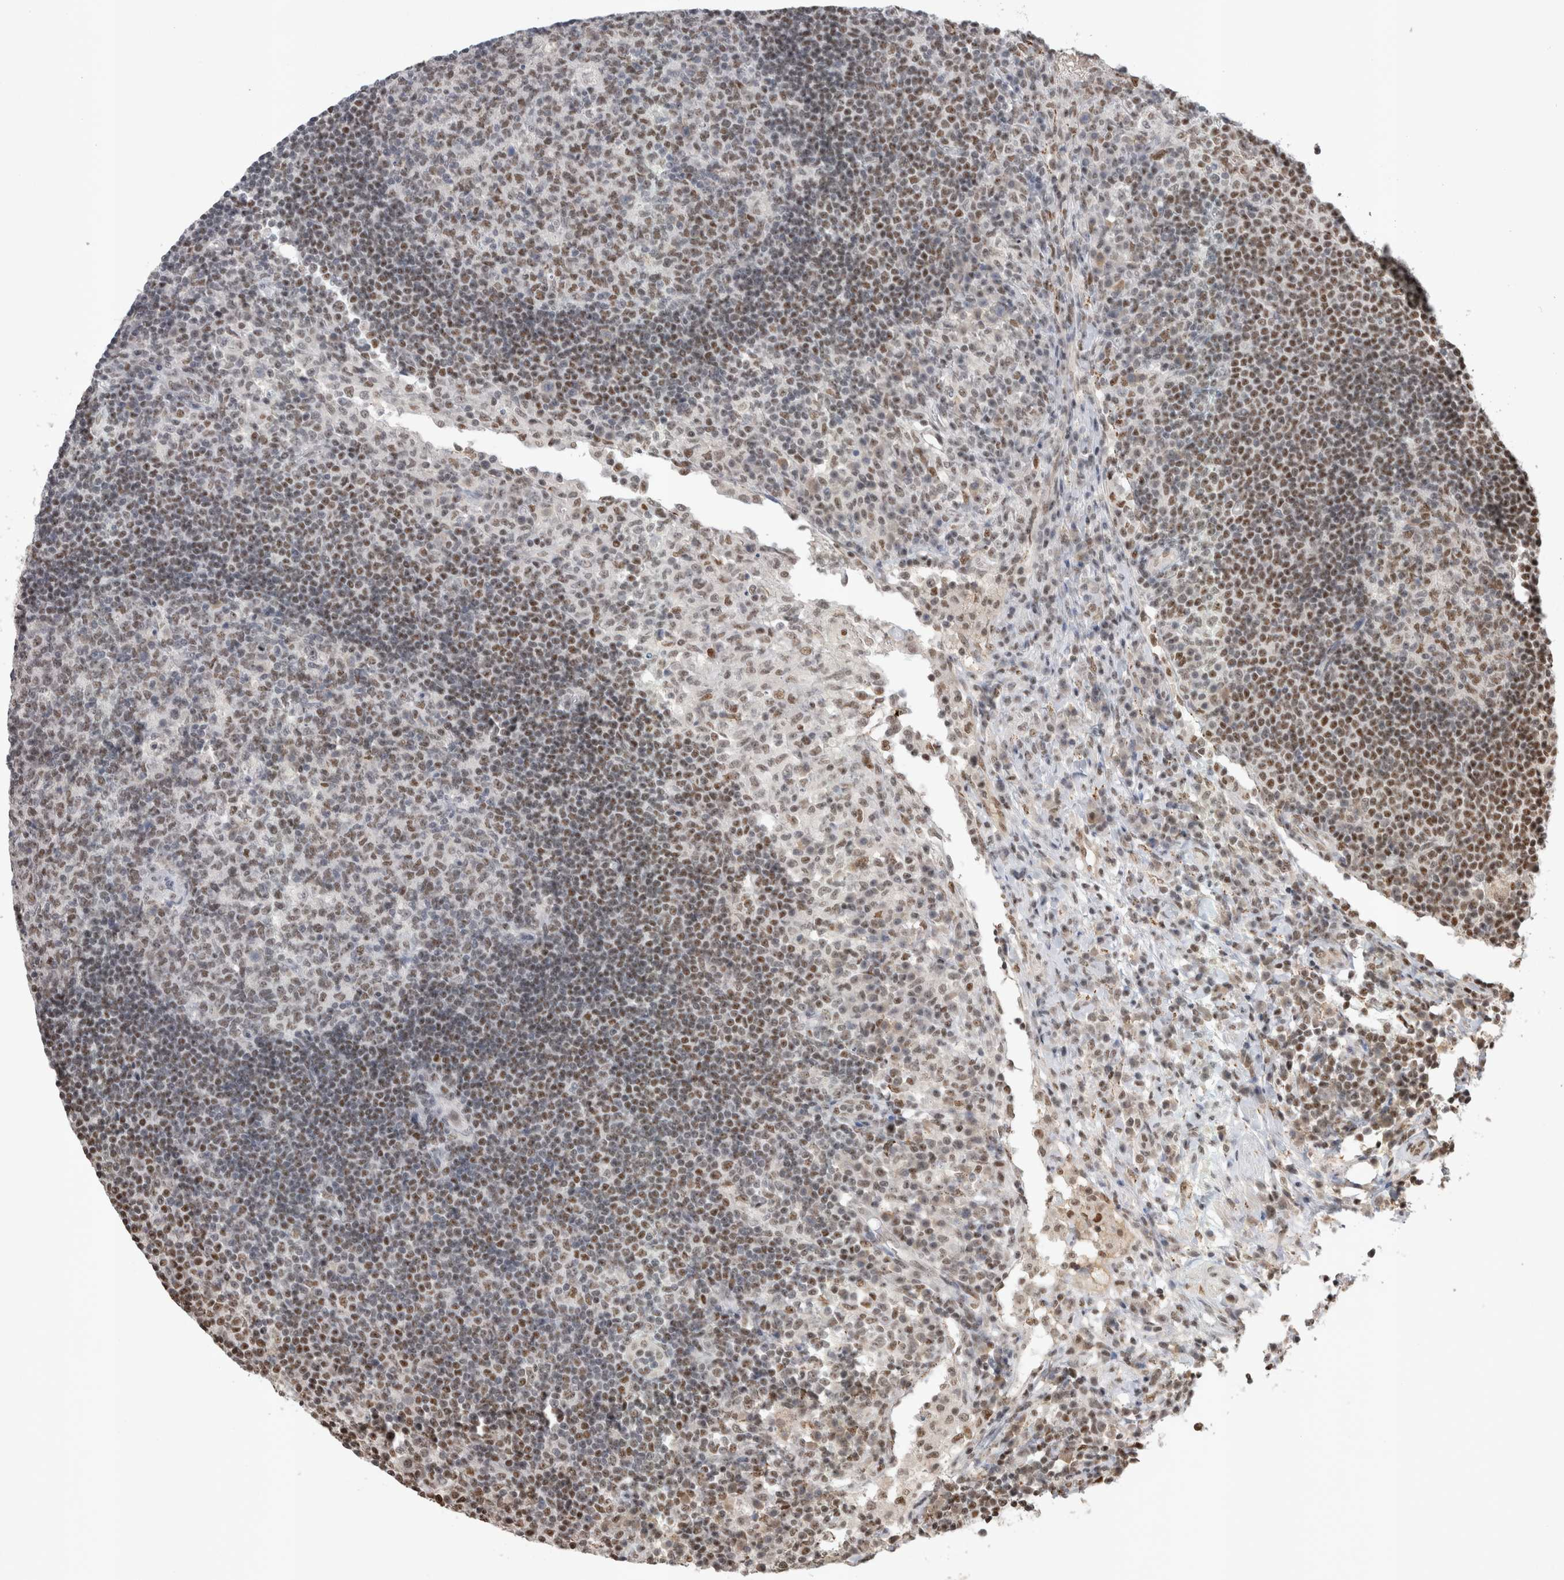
{"staining": {"intensity": "moderate", "quantity": "25%-75%", "location": "nuclear"}, "tissue": "lymph node", "cell_type": "Germinal center cells", "image_type": "normal", "snomed": [{"axis": "morphology", "description": "Normal tissue, NOS"}, {"axis": "topography", "description": "Lymph node"}], "caption": "Protein staining by IHC displays moderate nuclear expression in about 25%-75% of germinal center cells in unremarkable lymph node. (Brightfield microscopy of DAB IHC at high magnification).", "gene": "DAXX", "patient": {"sex": "female", "age": 53}}